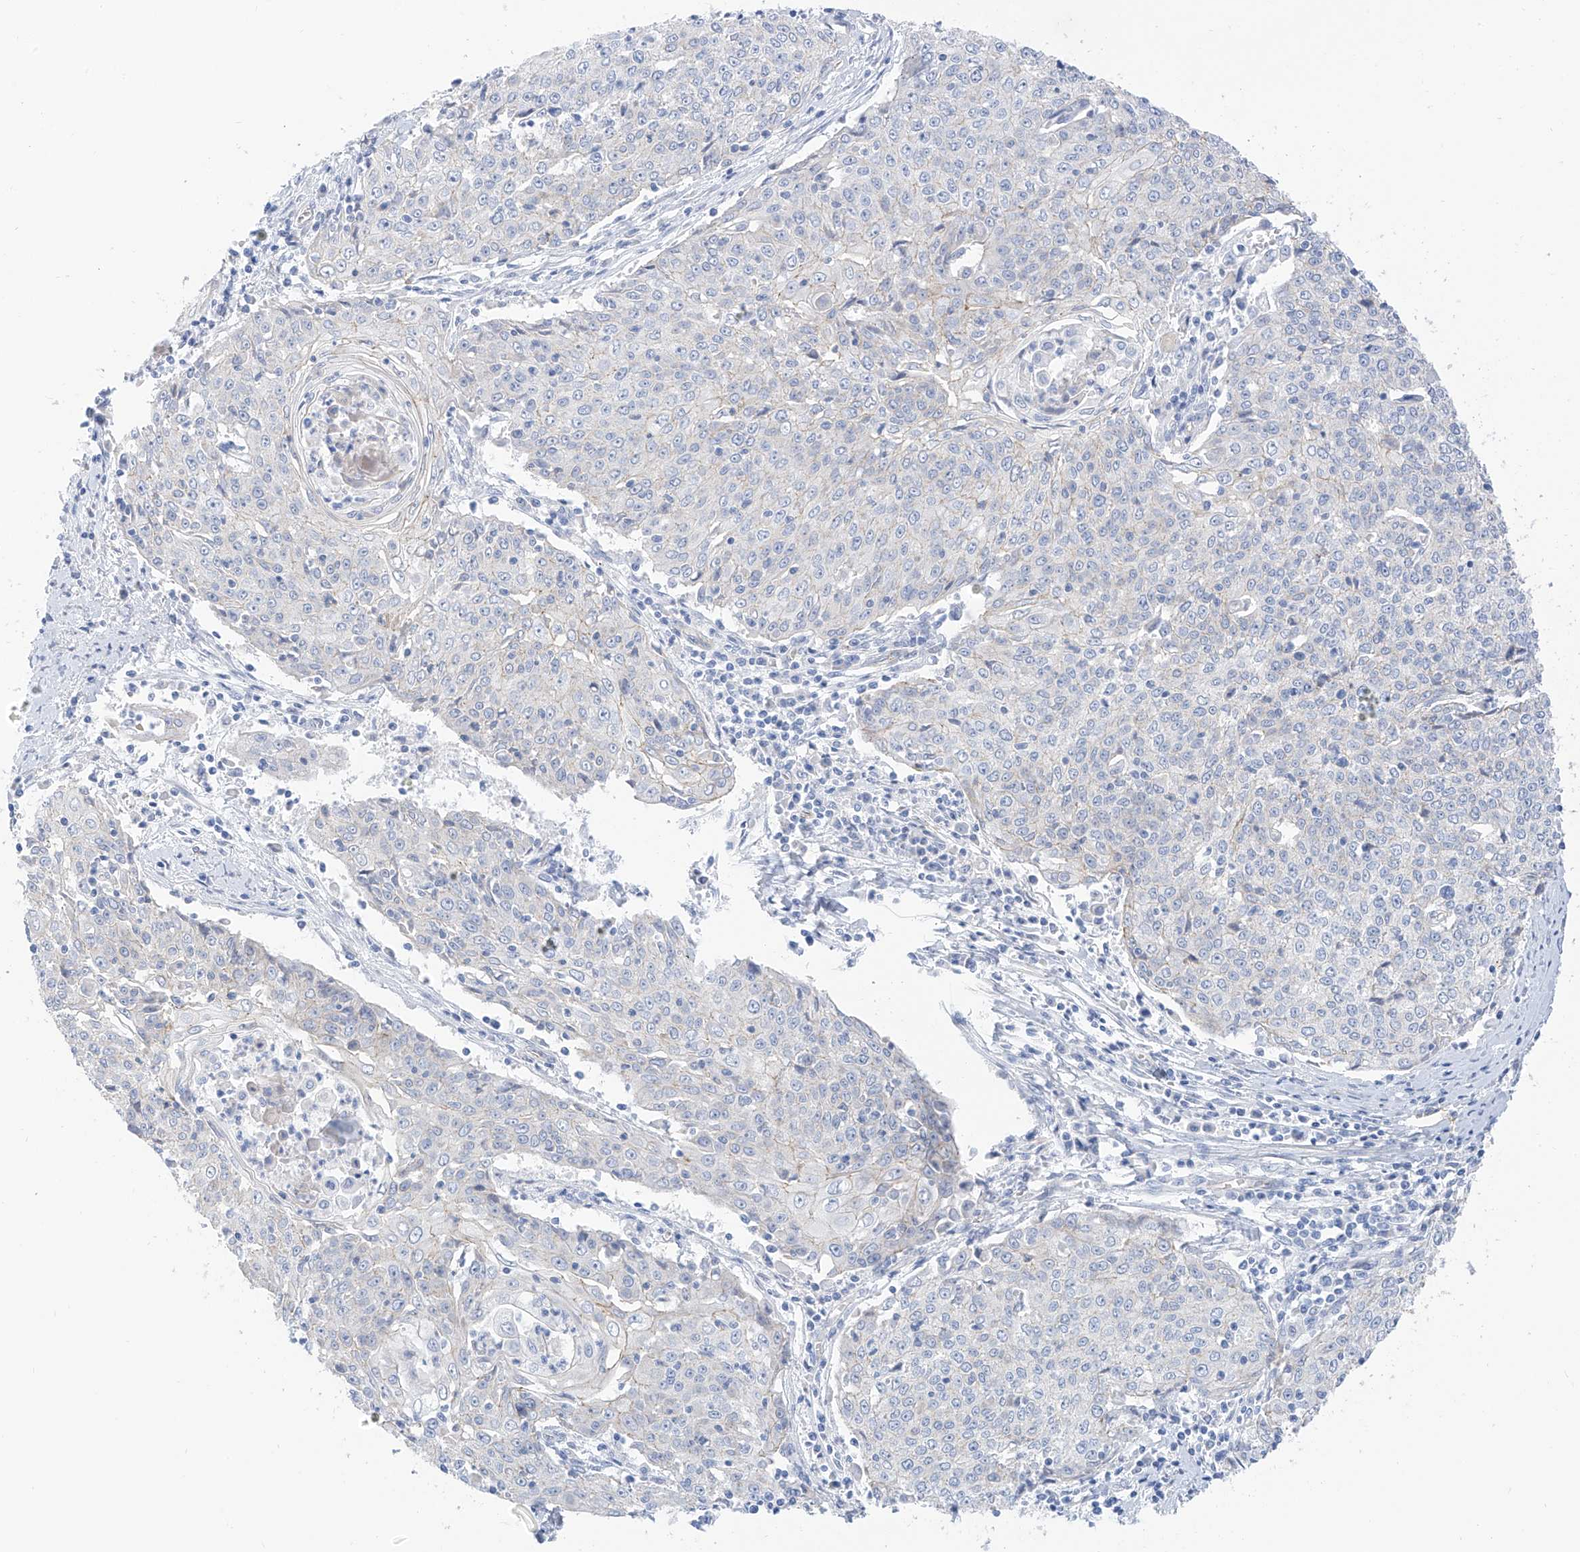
{"staining": {"intensity": "negative", "quantity": "none", "location": "none"}, "tissue": "cervical cancer", "cell_type": "Tumor cells", "image_type": "cancer", "snomed": [{"axis": "morphology", "description": "Squamous cell carcinoma, NOS"}, {"axis": "topography", "description": "Cervix"}], "caption": "This is a micrograph of IHC staining of squamous cell carcinoma (cervical), which shows no staining in tumor cells.", "gene": "ITGA9", "patient": {"sex": "female", "age": 48}}